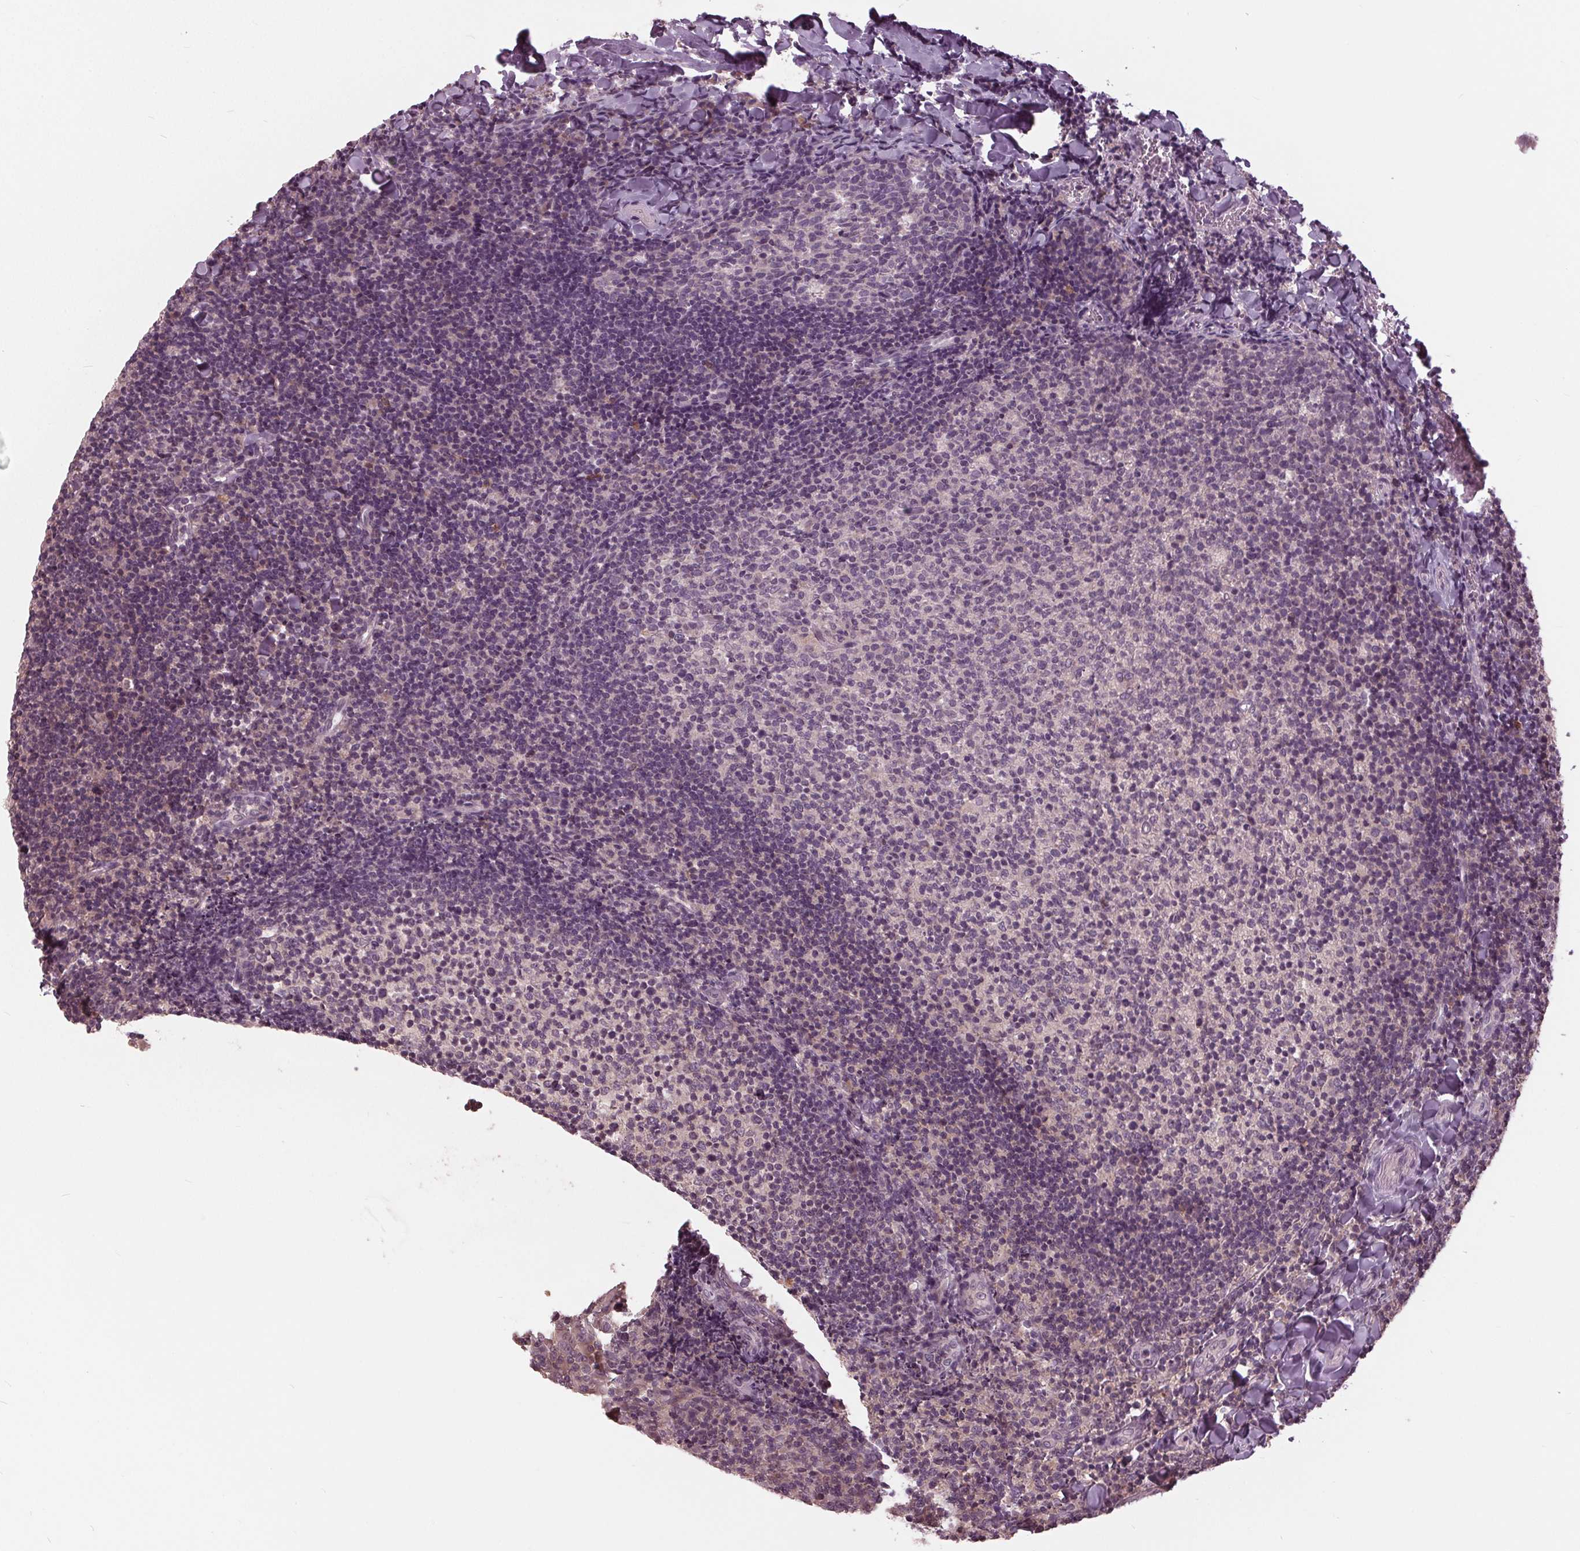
{"staining": {"intensity": "negative", "quantity": "none", "location": "none"}, "tissue": "tonsil", "cell_type": "Germinal center cells", "image_type": "normal", "snomed": [{"axis": "morphology", "description": "Normal tissue, NOS"}, {"axis": "topography", "description": "Tonsil"}], "caption": "This is an immunohistochemistry image of normal human tonsil. There is no expression in germinal center cells.", "gene": "SIGLEC6", "patient": {"sex": "female", "age": 10}}